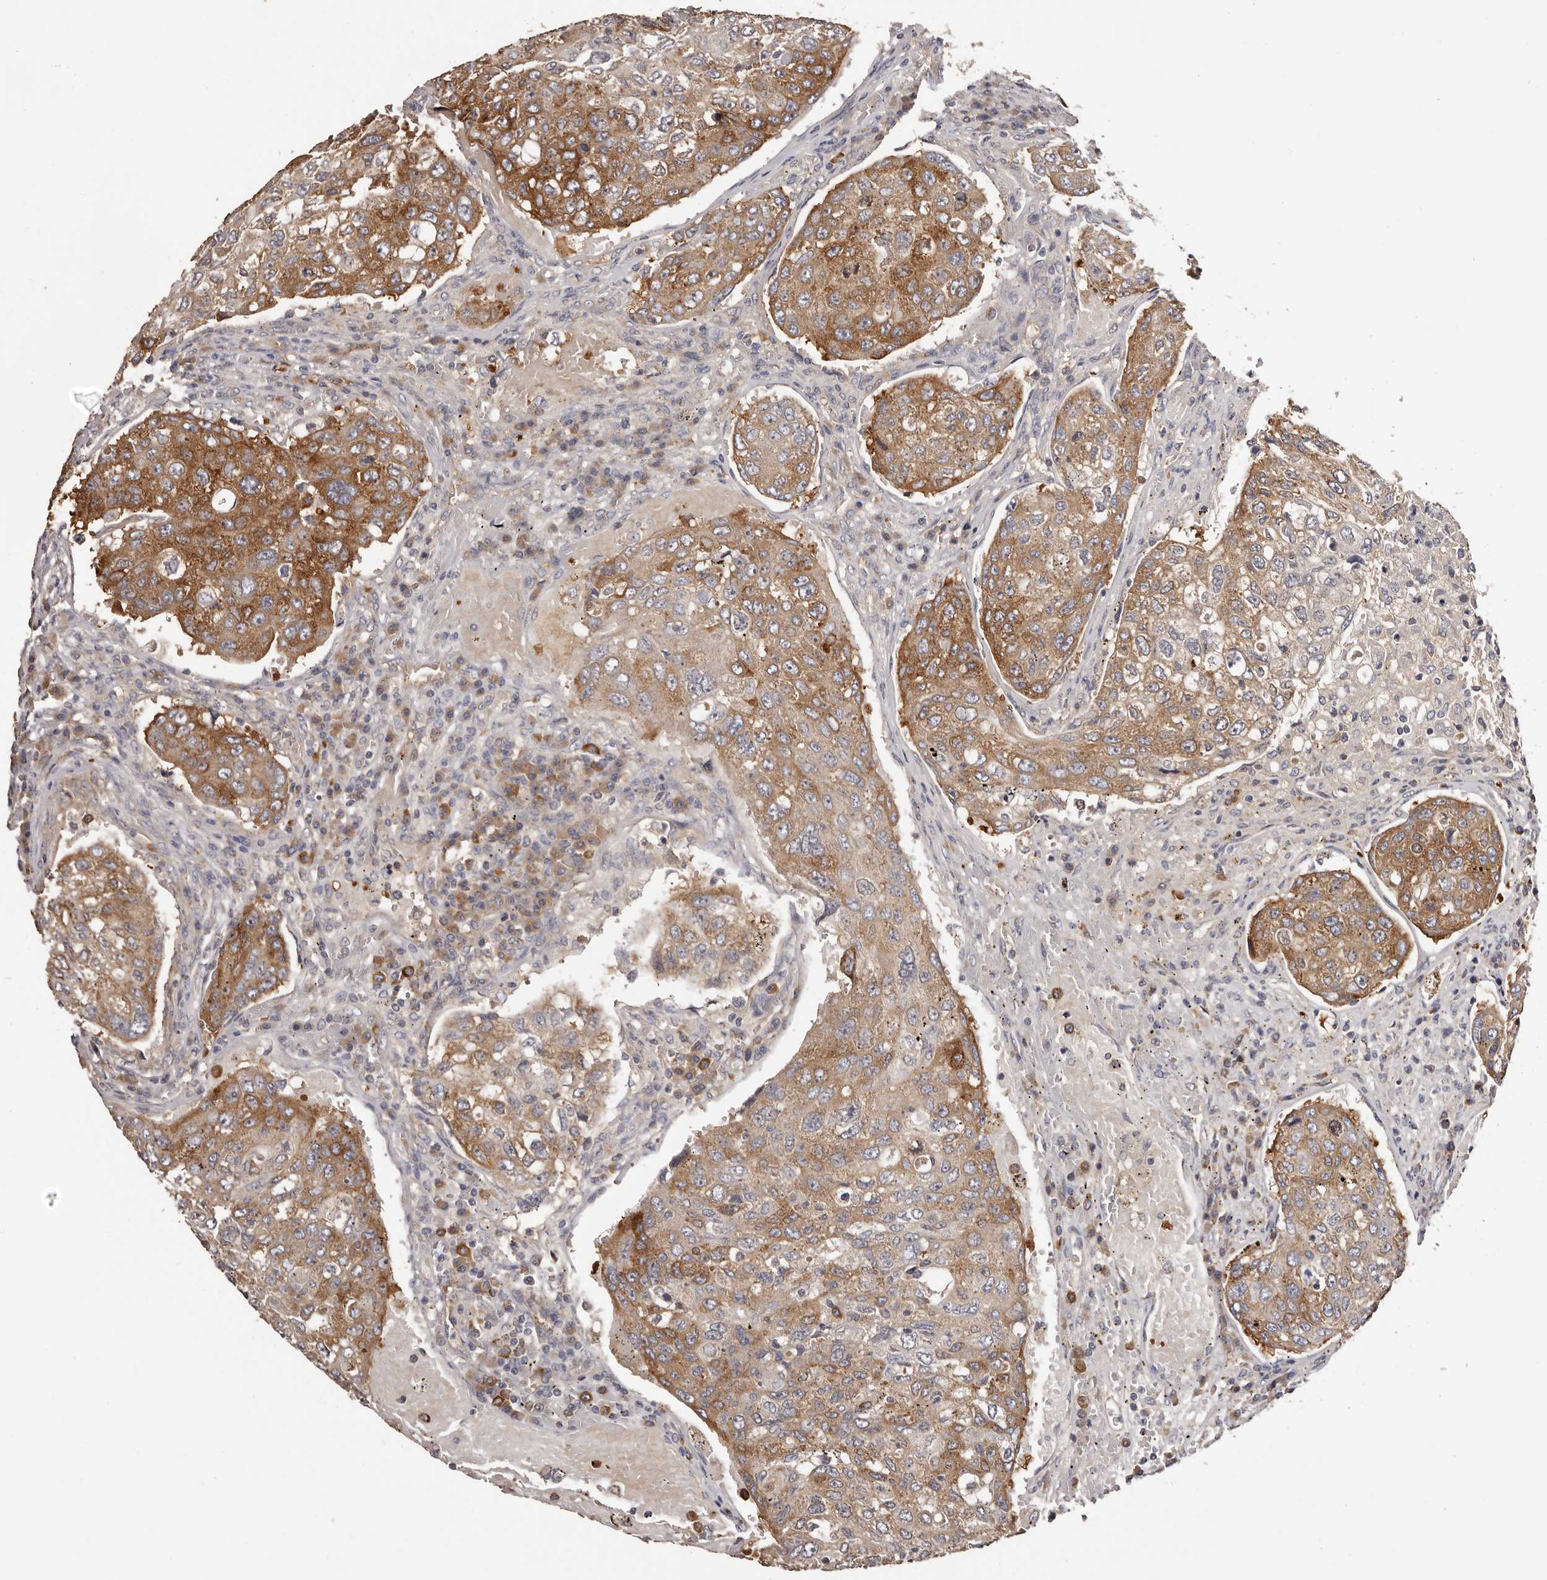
{"staining": {"intensity": "moderate", "quantity": ">75%", "location": "cytoplasmic/membranous"}, "tissue": "urothelial cancer", "cell_type": "Tumor cells", "image_type": "cancer", "snomed": [{"axis": "morphology", "description": "Urothelial carcinoma, High grade"}, {"axis": "topography", "description": "Lymph node"}, {"axis": "topography", "description": "Urinary bladder"}], "caption": "The photomicrograph reveals immunohistochemical staining of urothelial cancer. There is moderate cytoplasmic/membranous positivity is appreciated in approximately >75% of tumor cells. (Stains: DAB (3,3'-diaminobenzidine) in brown, nuclei in blue, Microscopy: brightfield microscopy at high magnification).", "gene": "LTV1", "patient": {"sex": "male", "age": 51}}